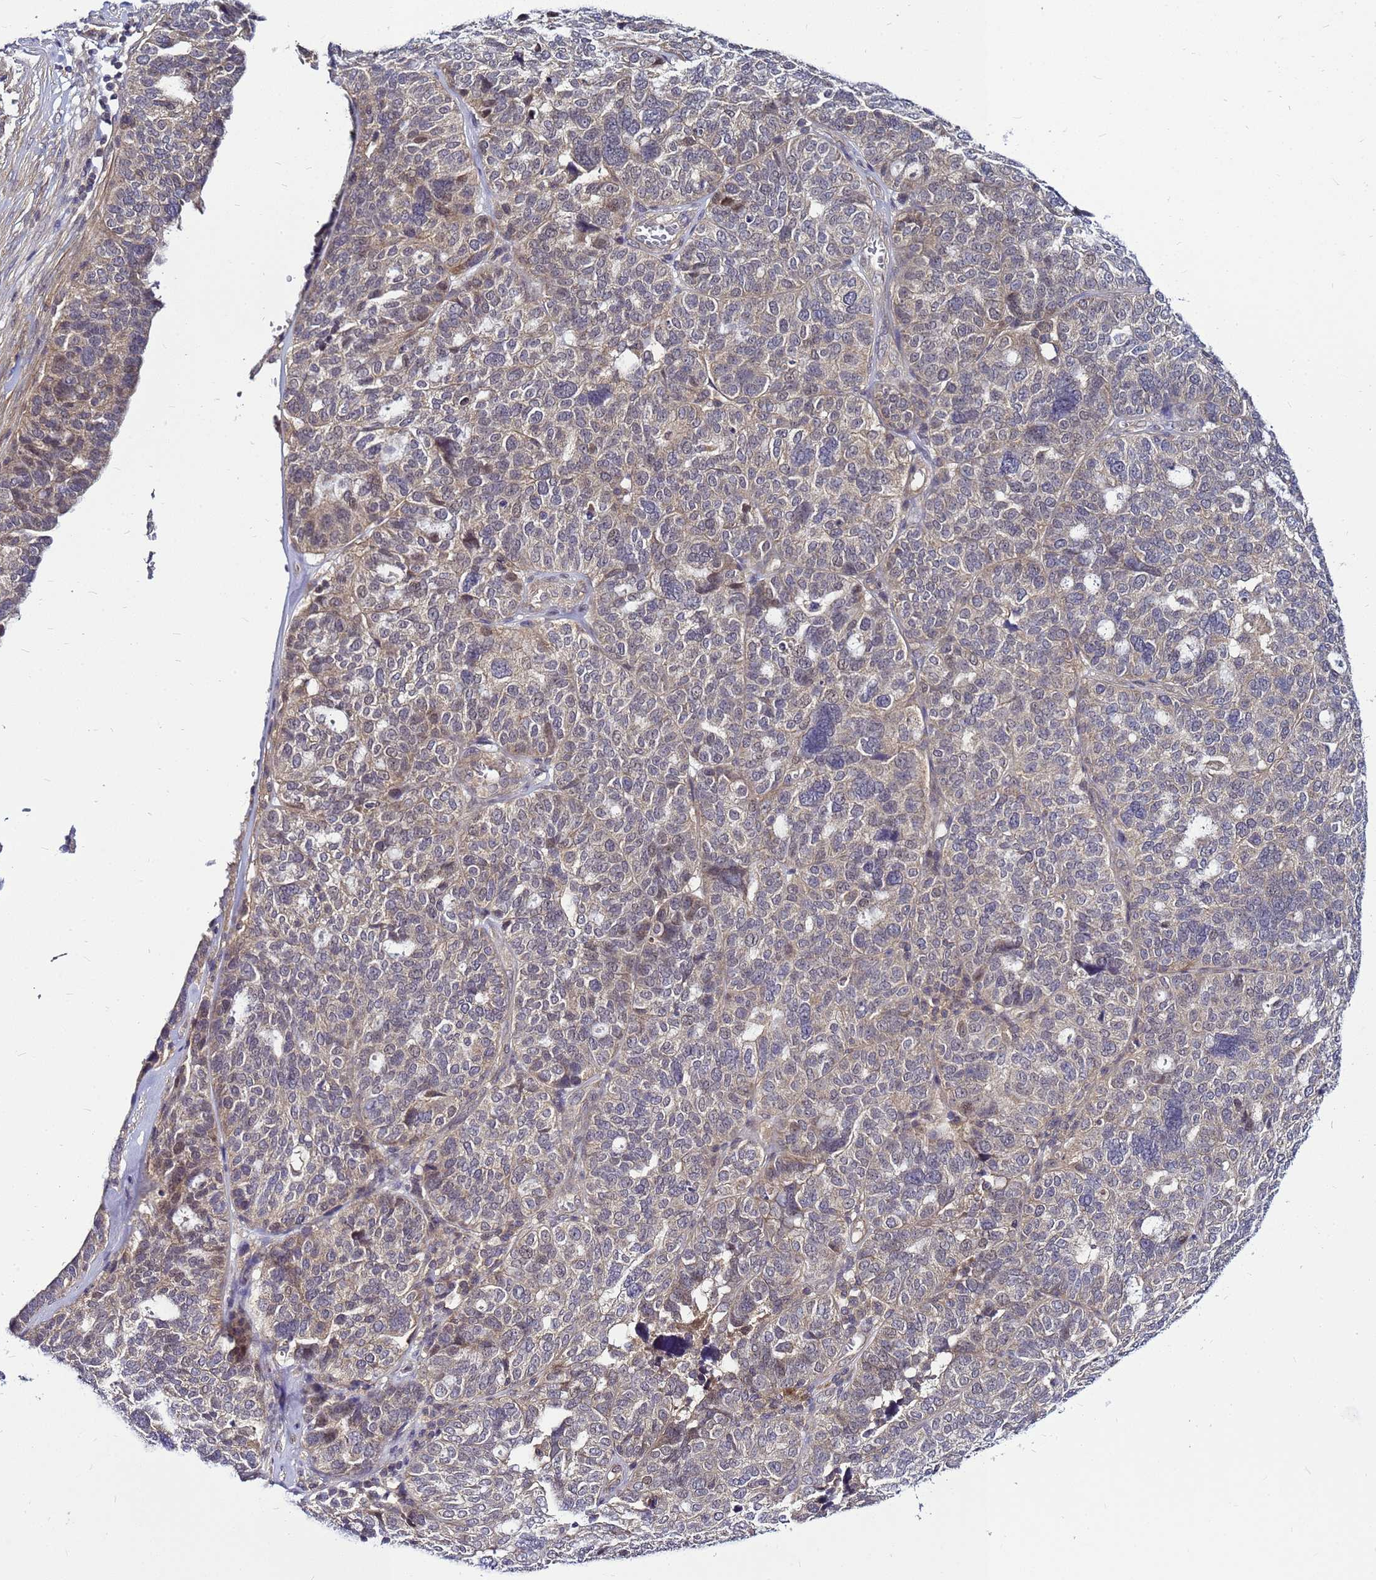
{"staining": {"intensity": "weak", "quantity": "25%-75%", "location": "cytoplasmic/membranous"}, "tissue": "ovarian cancer", "cell_type": "Tumor cells", "image_type": "cancer", "snomed": [{"axis": "morphology", "description": "Cystadenocarcinoma, serous, NOS"}, {"axis": "topography", "description": "Ovary"}], "caption": "Serous cystadenocarcinoma (ovarian) tissue reveals weak cytoplasmic/membranous expression in approximately 25%-75% of tumor cells (IHC, brightfield microscopy, high magnification).", "gene": "SAT1", "patient": {"sex": "female", "age": 59}}